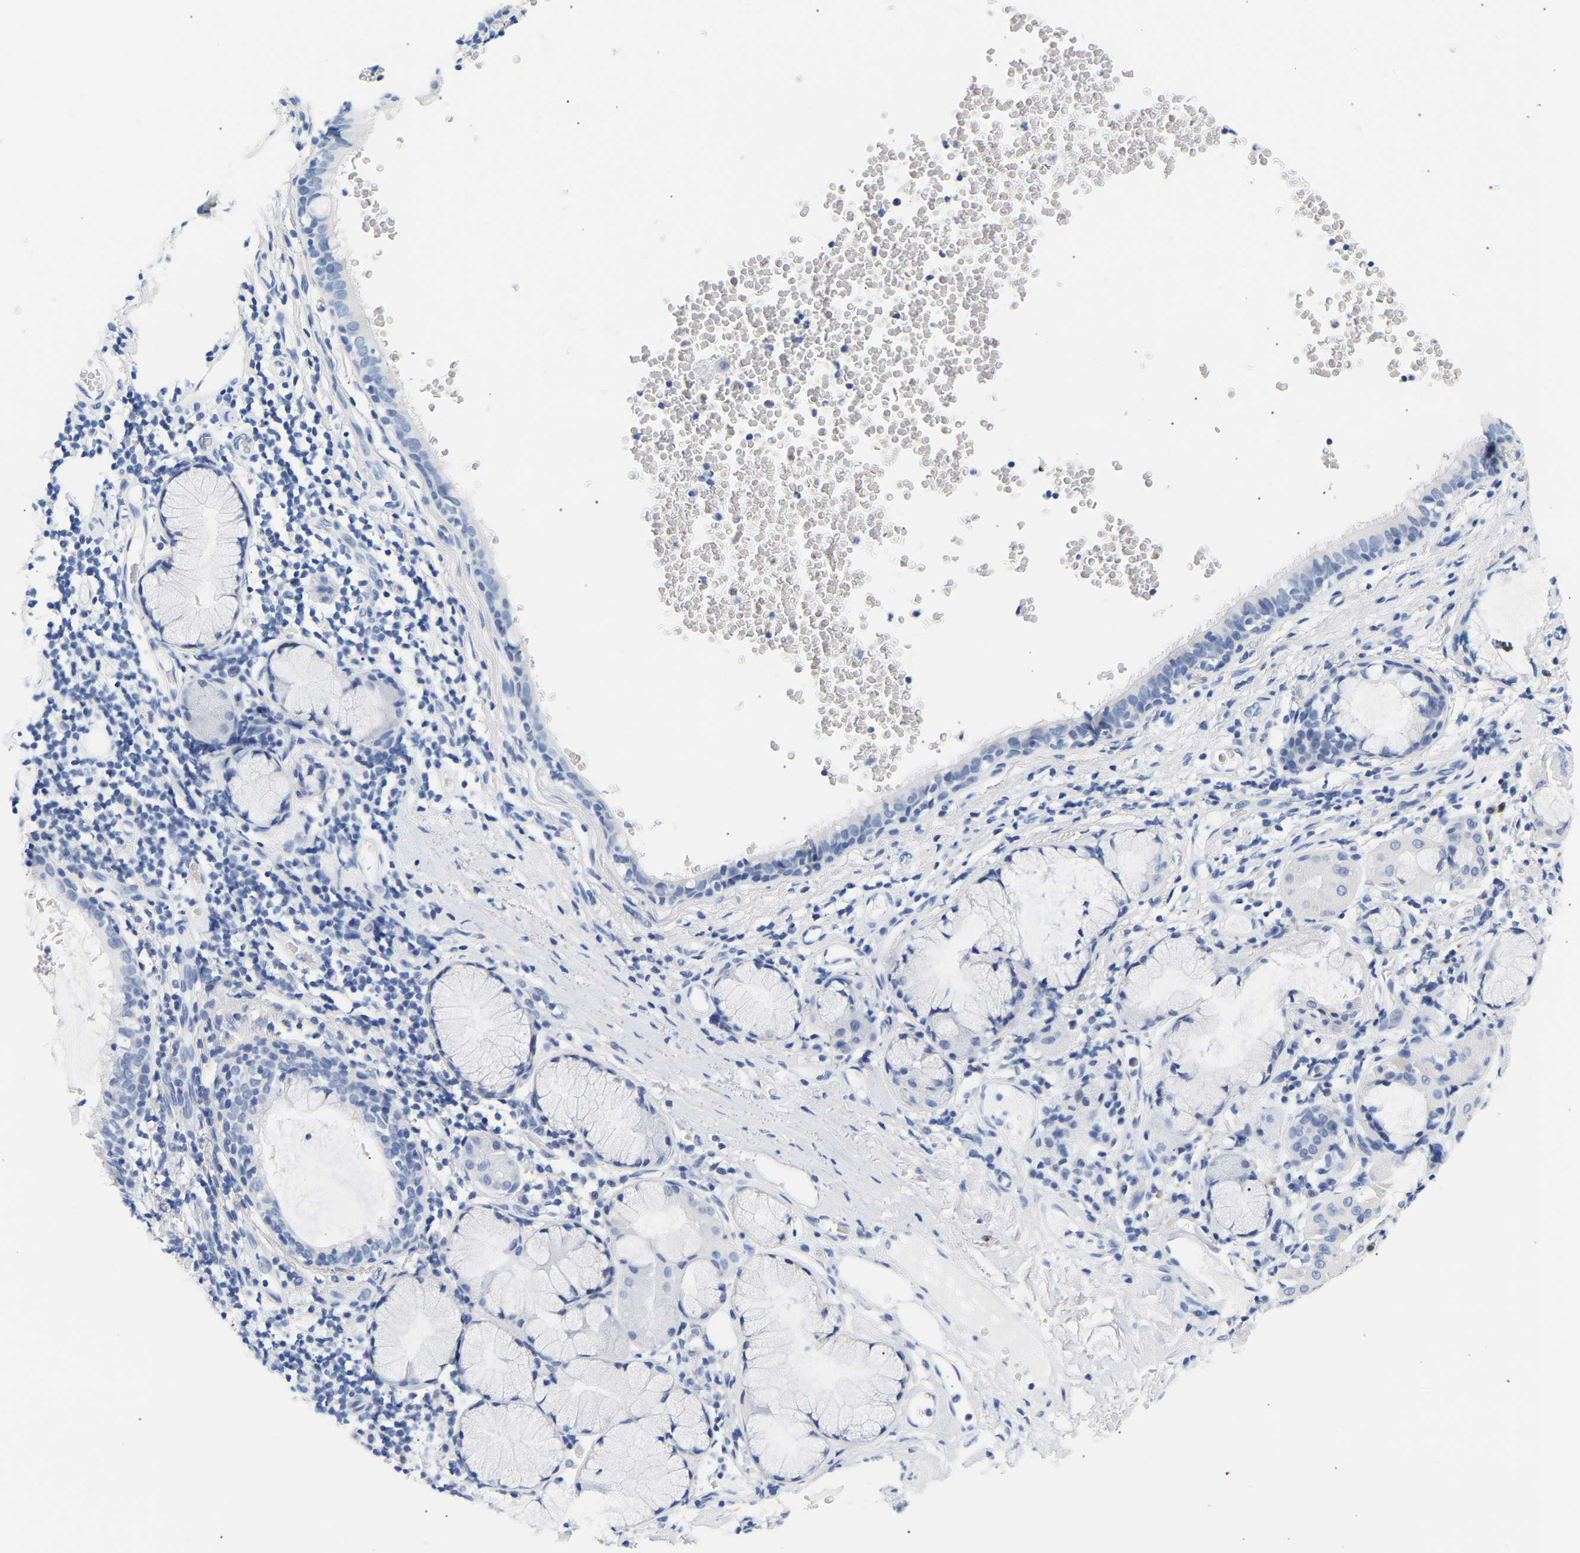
{"staining": {"intensity": "negative", "quantity": "none", "location": "none"}, "tissue": "bronchus", "cell_type": "Respiratory epithelial cells", "image_type": "normal", "snomed": [{"axis": "morphology", "description": "Normal tissue, NOS"}, {"axis": "morphology", "description": "Inflammation, NOS"}, {"axis": "topography", "description": "Cartilage tissue"}, {"axis": "topography", "description": "Bronchus"}], "caption": "Human bronchus stained for a protein using immunohistochemistry (IHC) shows no expression in respiratory epithelial cells.", "gene": "SPINK2", "patient": {"sex": "male", "age": 77}}